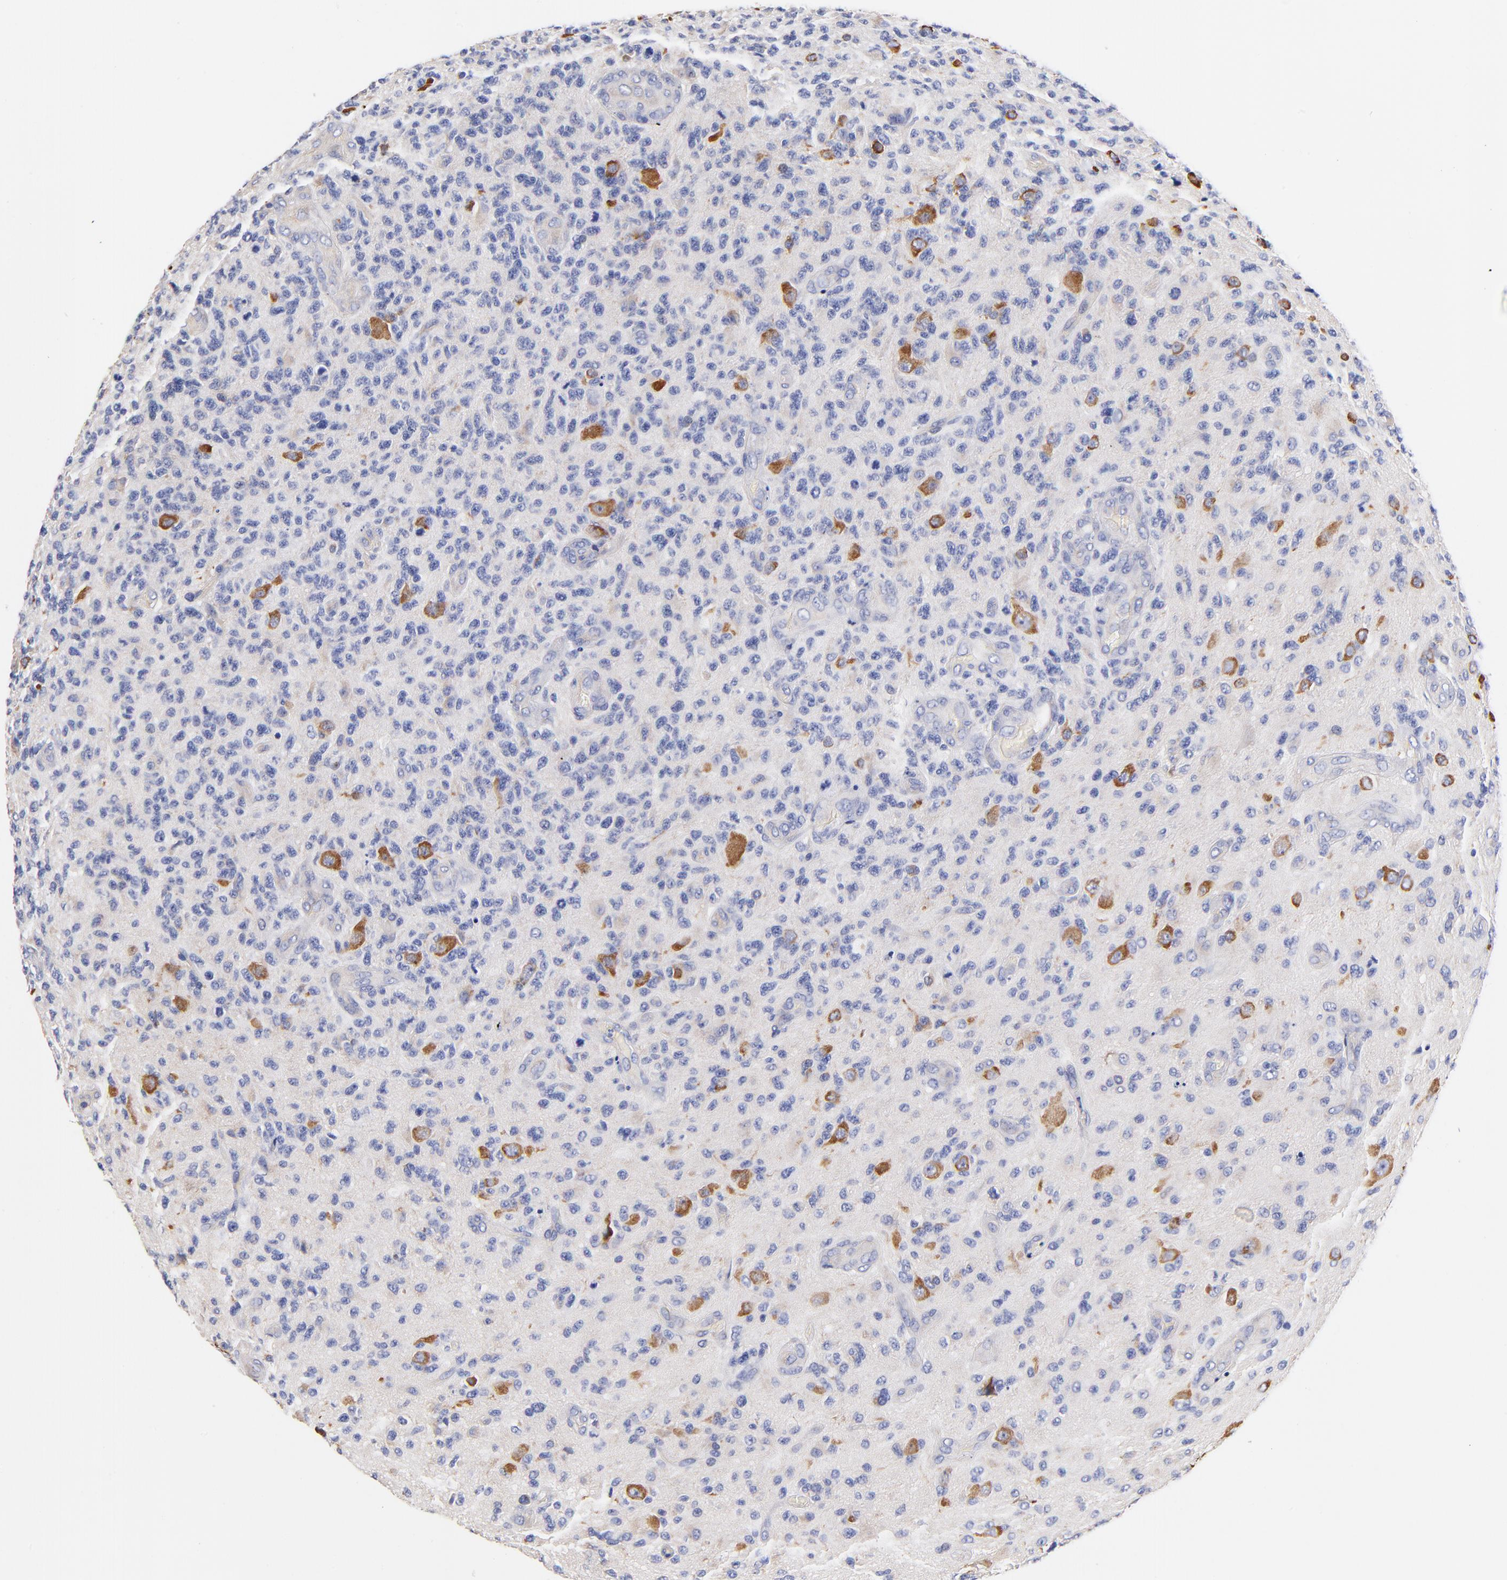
{"staining": {"intensity": "negative", "quantity": "none", "location": "none"}, "tissue": "glioma", "cell_type": "Tumor cells", "image_type": "cancer", "snomed": [{"axis": "morphology", "description": "Glioma, malignant, High grade"}, {"axis": "topography", "description": "Brain"}], "caption": "Human glioma stained for a protein using immunohistochemistry reveals no expression in tumor cells.", "gene": "HS3ST1", "patient": {"sex": "male", "age": 36}}